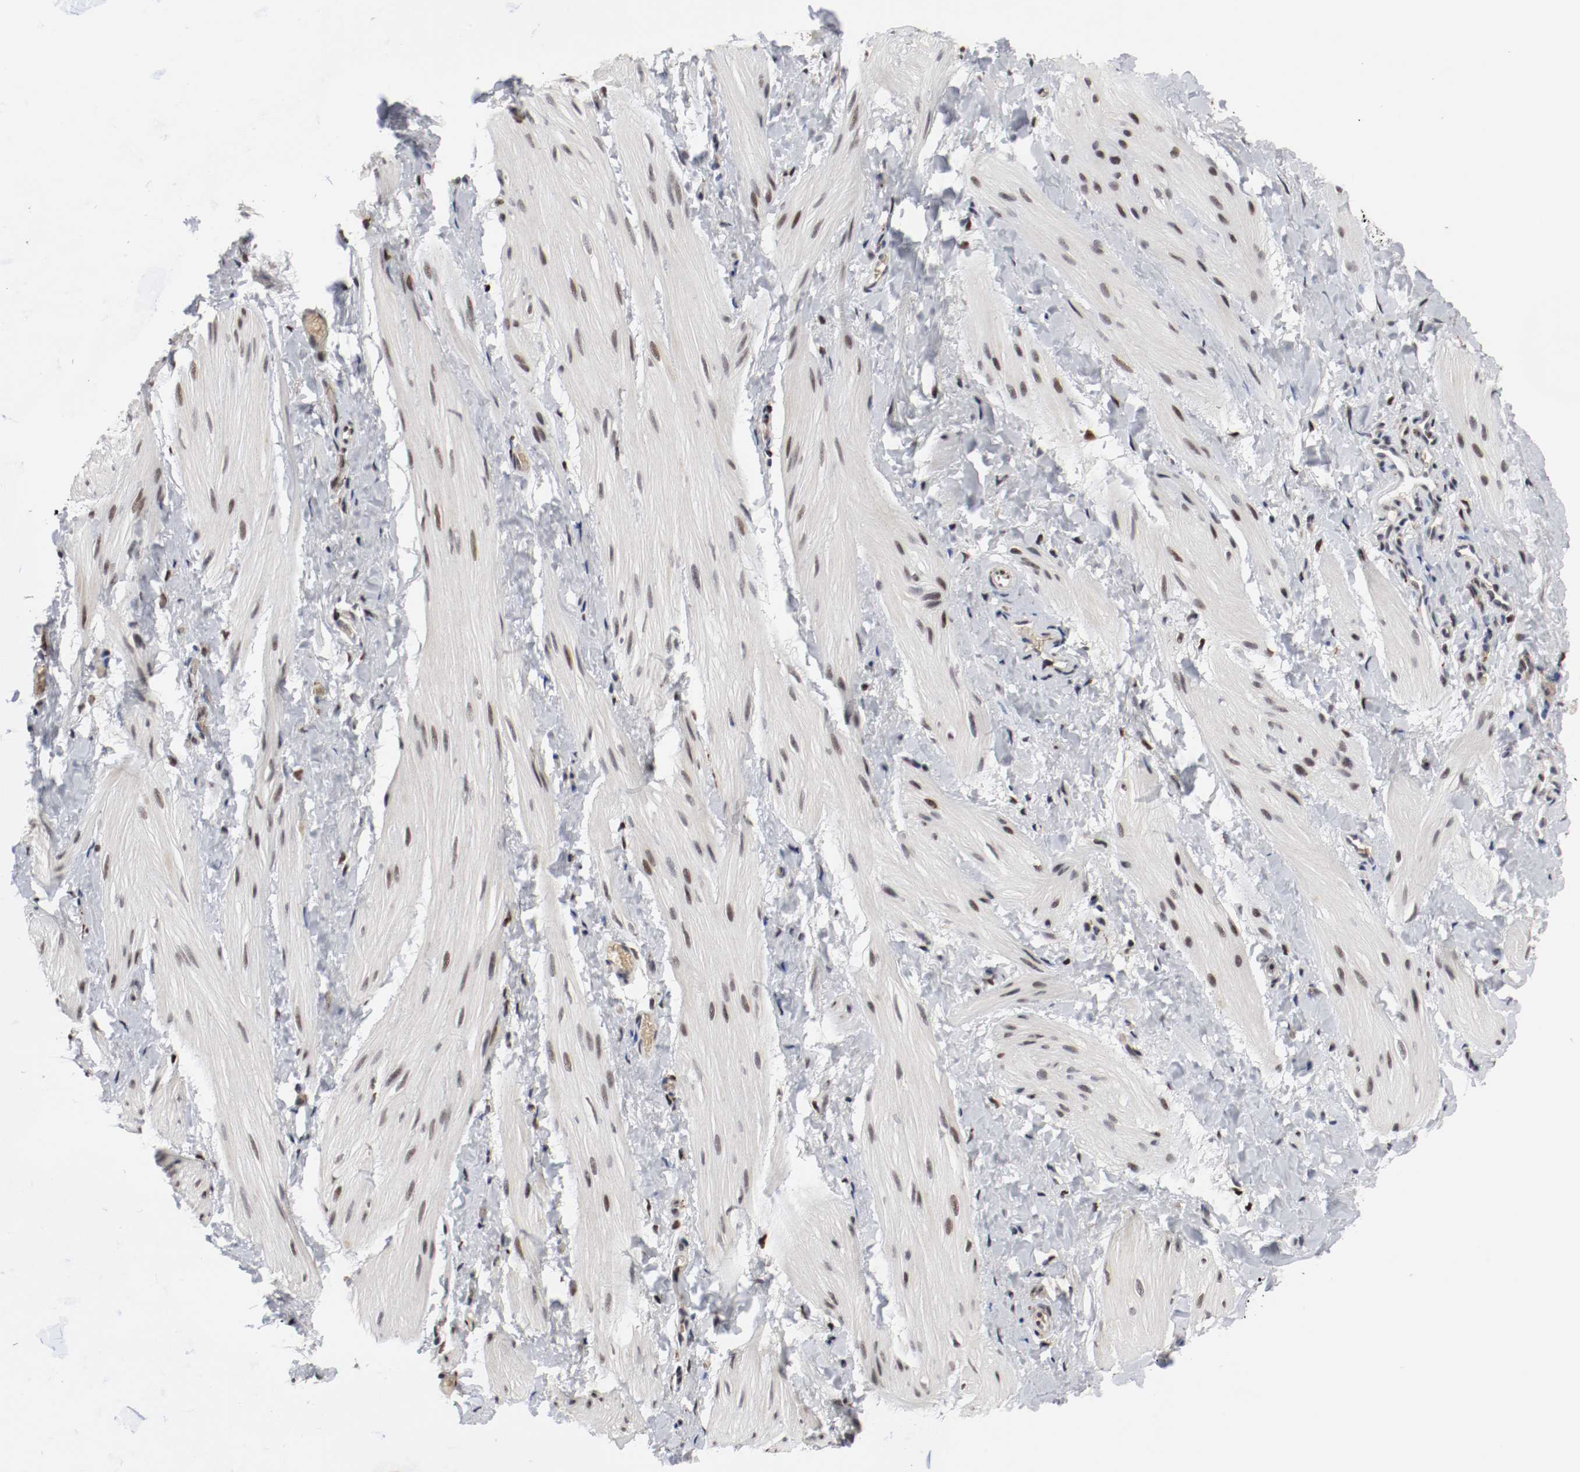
{"staining": {"intensity": "negative", "quantity": "none", "location": "none"}, "tissue": "smooth muscle", "cell_type": "Smooth muscle cells", "image_type": "normal", "snomed": [{"axis": "morphology", "description": "Normal tissue, NOS"}, {"axis": "topography", "description": "Smooth muscle"}], "caption": "An immunohistochemistry image of unremarkable smooth muscle is shown. There is no staining in smooth muscle cells of smooth muscle. (Brightfield microscopy of DAB (3,3'-diaminobenzidine) IHC at high magnification).", "gene": "JUND", "patient": {"sex": "male", "age": 16}}